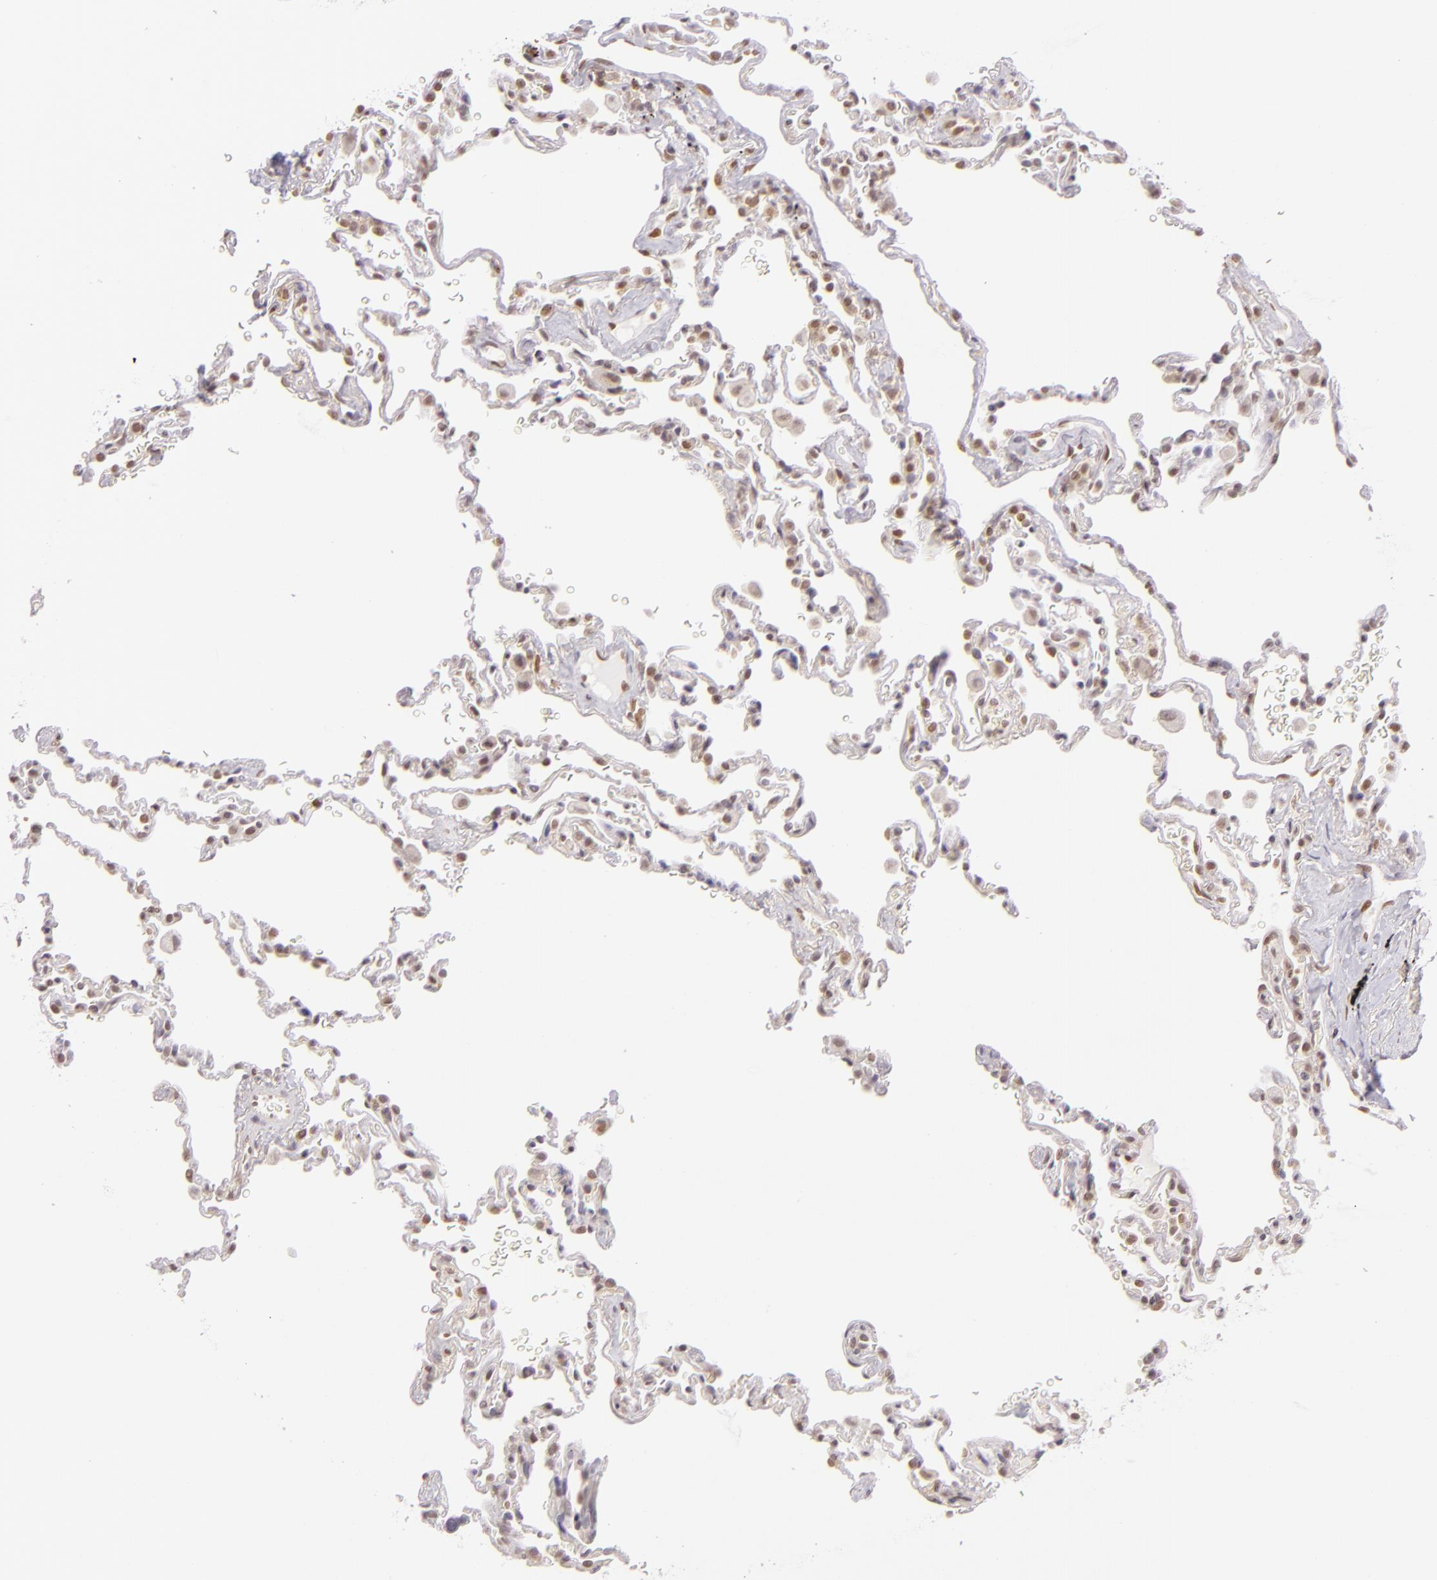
{"staining": {"intensity": "moderate", "quantity": "25%-75%", "location": "nuclear"}, "tissue": "lung", "cell_type": "Alveolar cells", "image_type": "normal", "snomed": [{"axis": "morphology", "description": "Normal tissue, NOS"}, {"axis": "topography", "description": "Lung"}], "caption": "Brown immunohistochemical staining in normal lung exhibits moderate nuclear staining in about 25%-75% of alveolar cells.", "gene": "ENSG00000290315", "patient": {"sex": "male", "age": 59}}